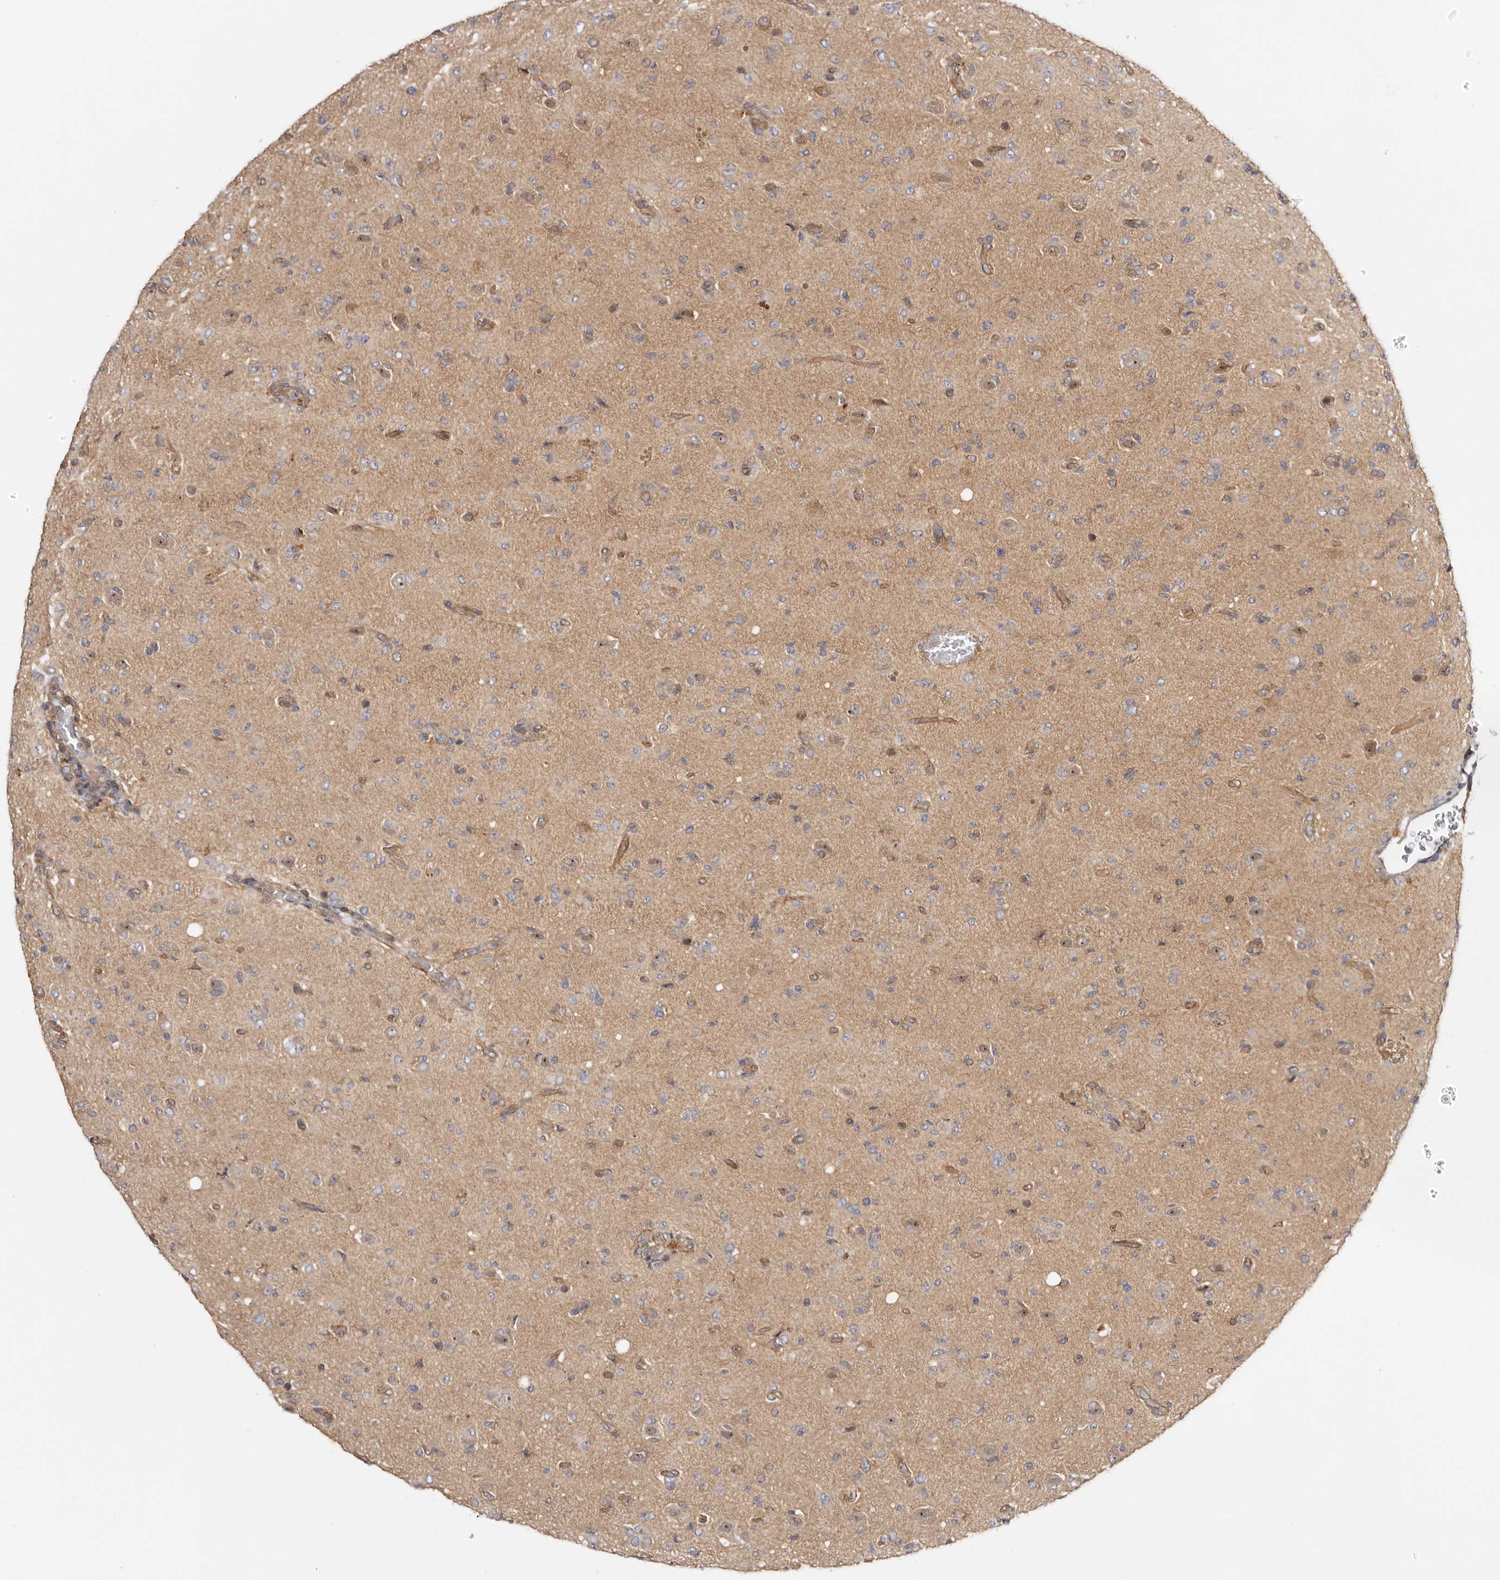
{"staining": {"intensity": "weak", "quantity": "25%-75%", "location": "cytoplasmic/membranous"}, "tissue": "glioma", "cell_type": "Tumor cells", "image_type": "cancer", "snomed": [{"axis": "morphology", "description": "Glioma, malignant, High grade"}, {"axis": "topography", "description": "Brain"}], "caption": "This photomicrograph exhibits immunohistochemistry staining of glioma, with low weak cytoplasmic/membranous staining in about 25%-75% of tumor cells.", "gene": "PANK4", "patient": {"sex": "female", "age": 57}}